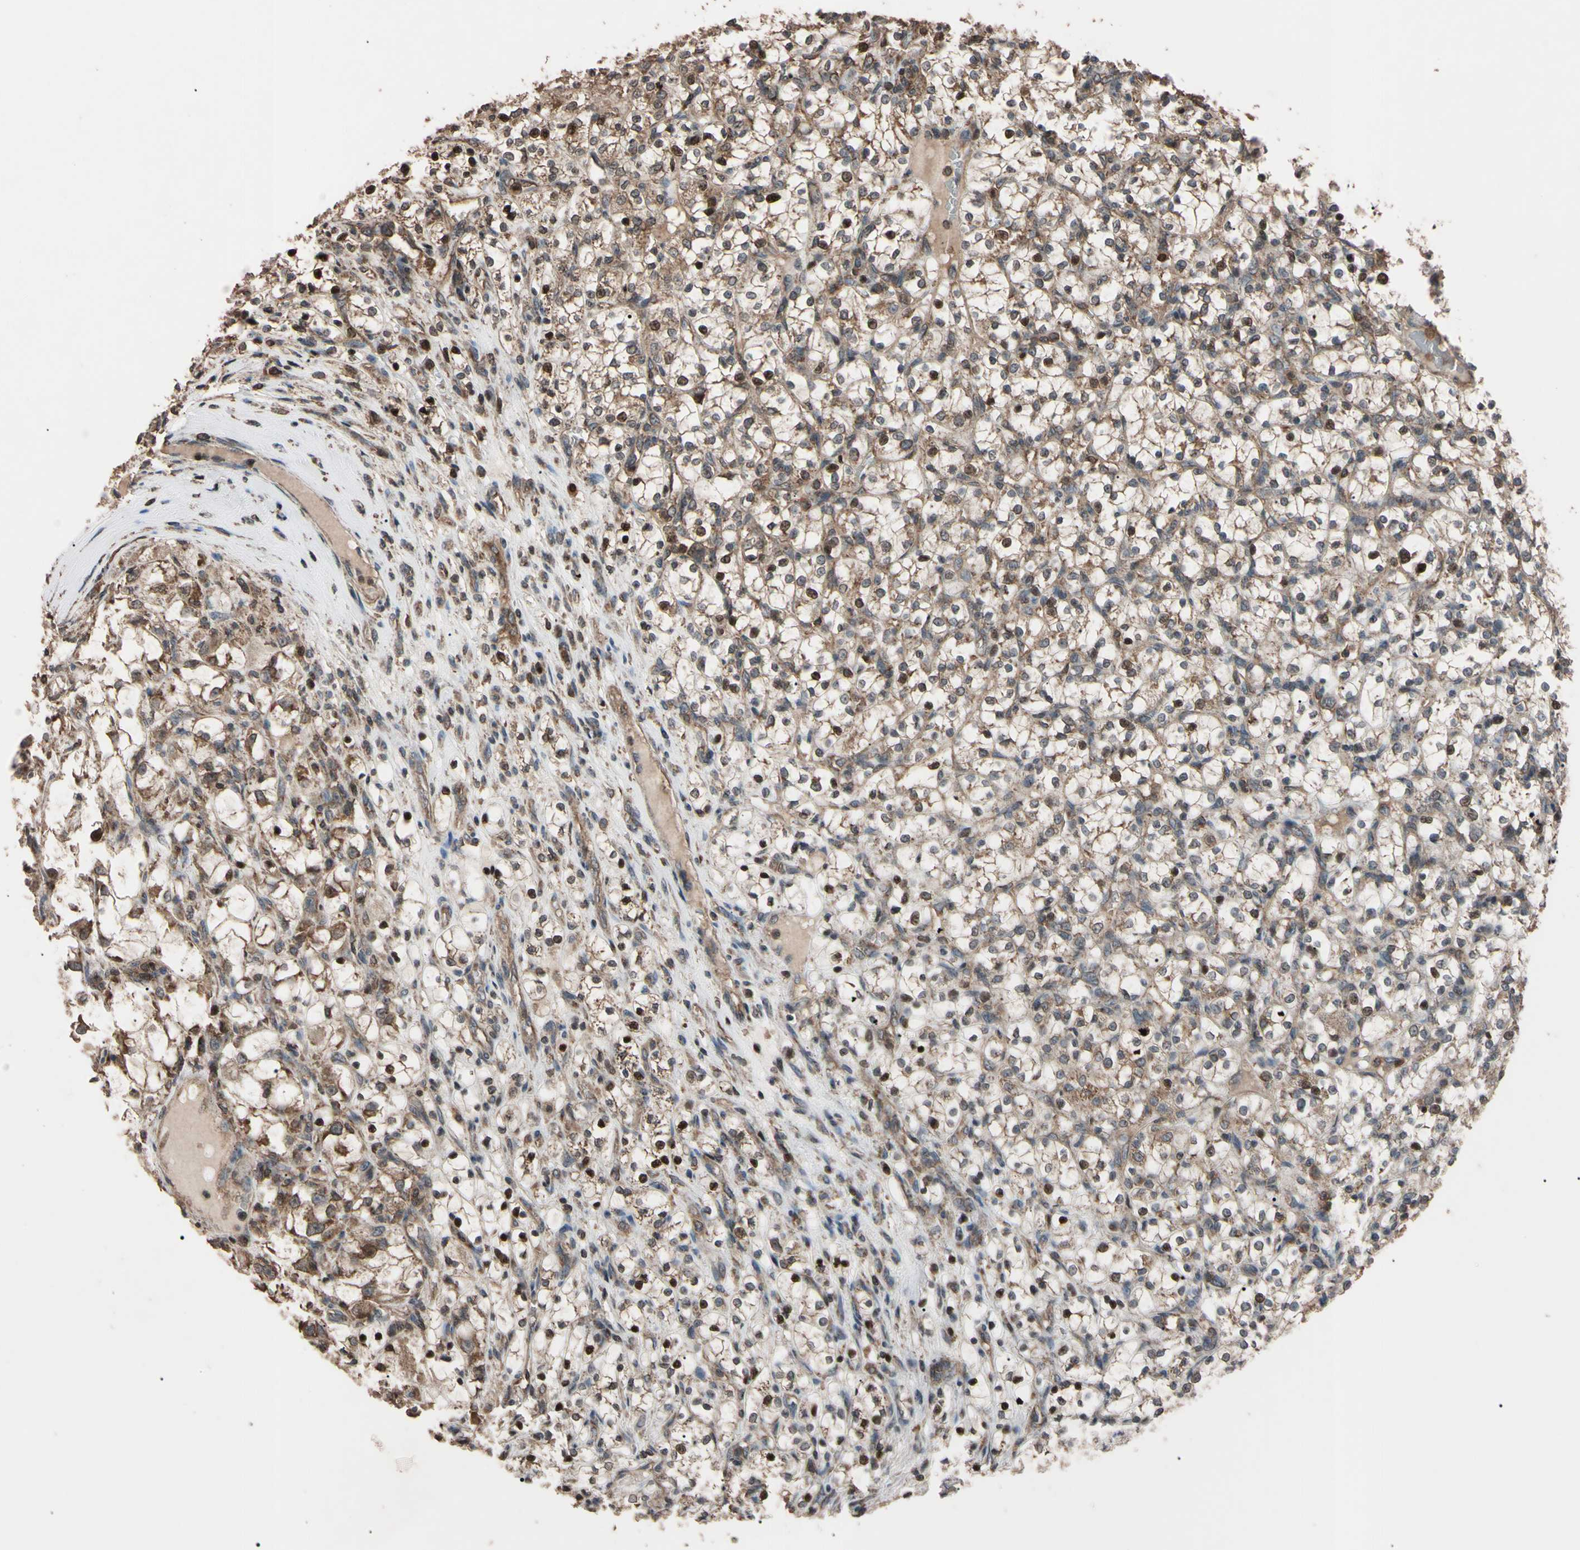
{"staining": {"intensity": "moderate", "quantity": "25%-75%", "location": "cytoplasmic/membranous,nuclear"}, "tissue": "renal cancer", "cell_type": "Tumor cells", "image_type": "cancer", "snomed": [{"axis": "morphology", "description": "Adenocarcinoma, NOS"}, {"axis": "topography", "description": "Kidney"}], "caption": "A brown stain labels moderate cytoplasmic/membranous and nuclear expression of a protein in human renal adenocarcinoma tumor cells.", "gene": "TNFRSF1A", "patient": {"sex": "female", "age": 69}}